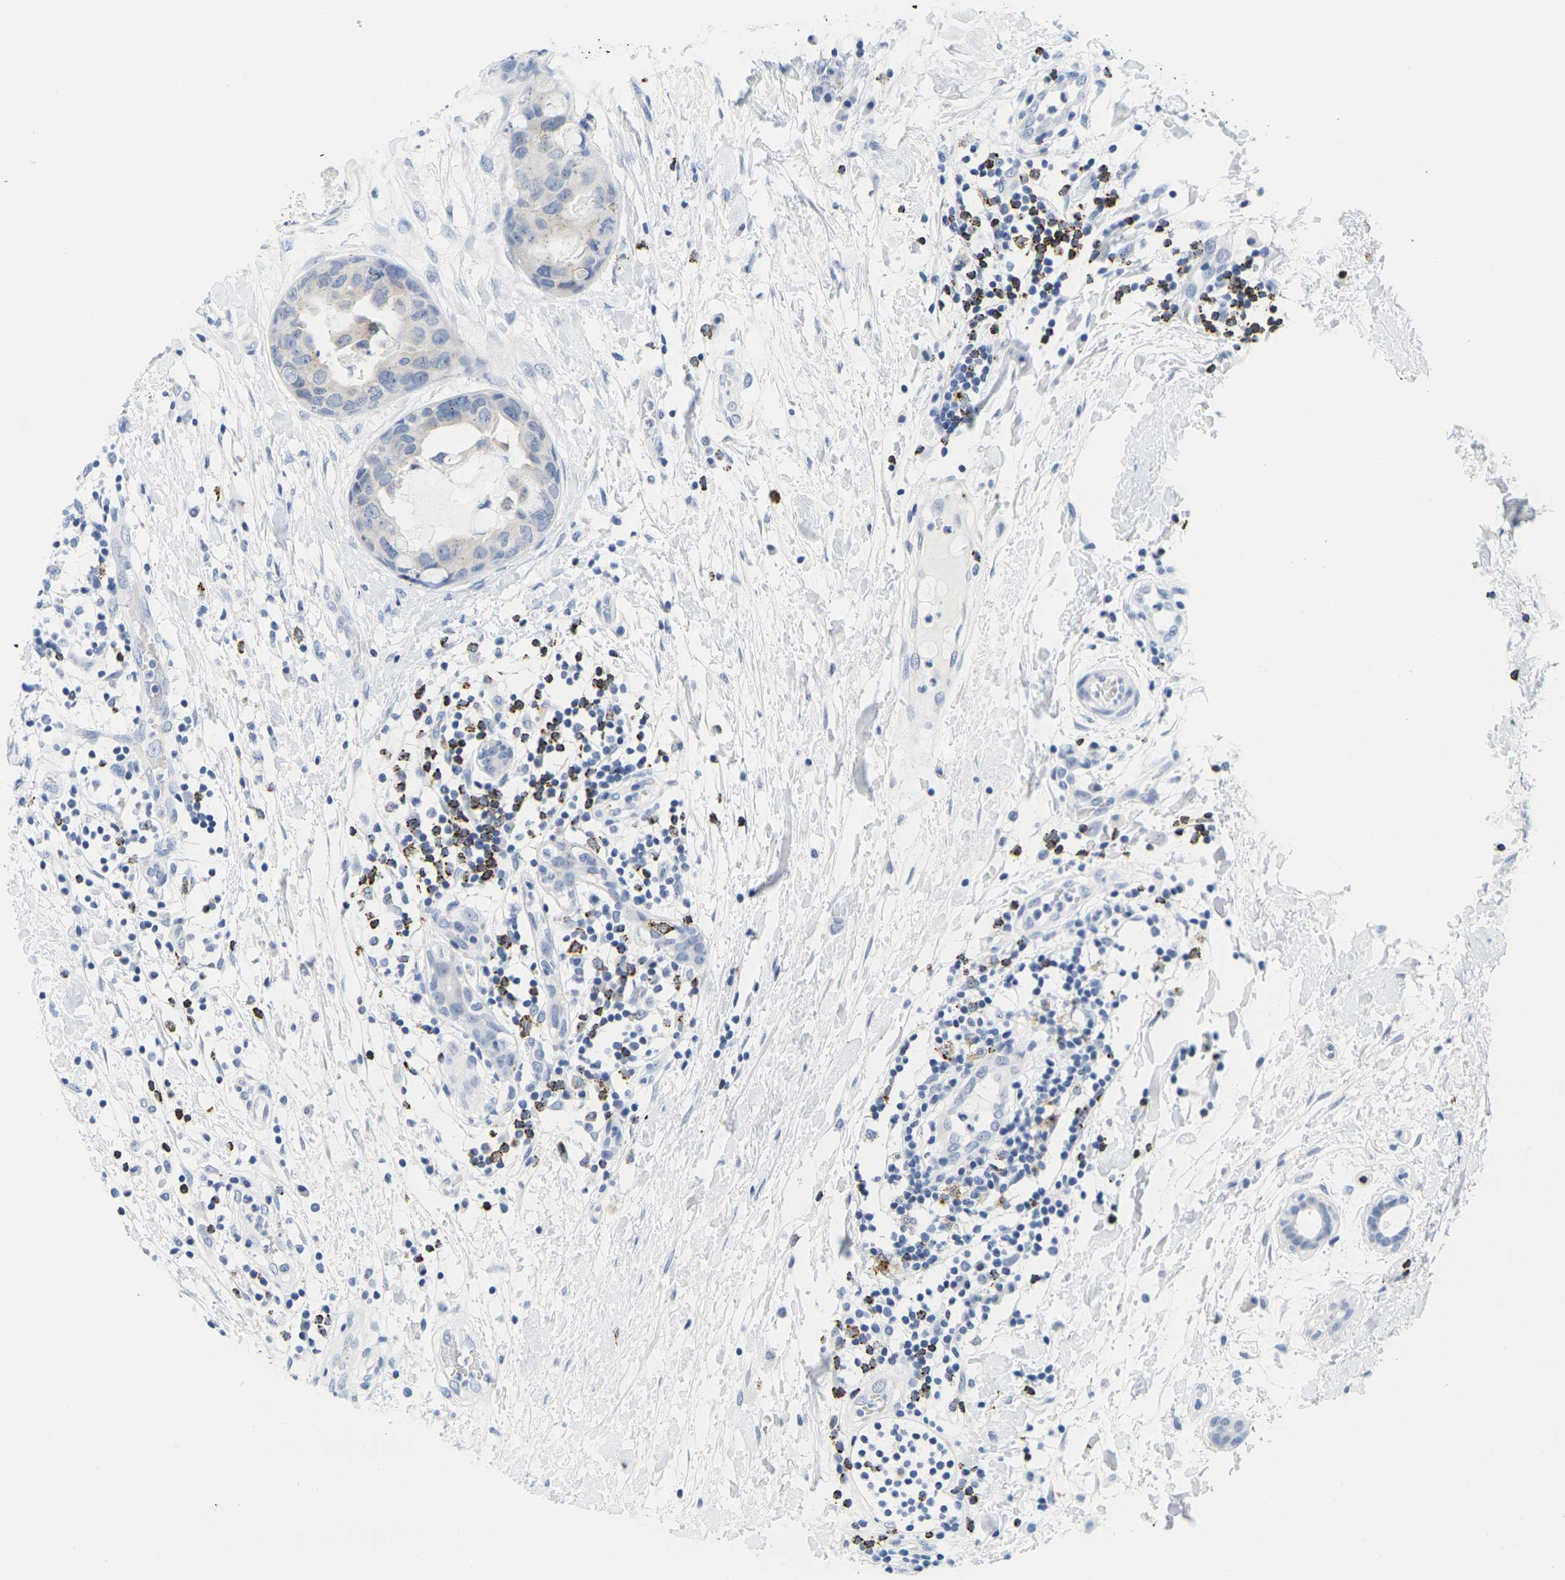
{"staining": {"intensity": "negative", "quantity": "none", "location": "none"}, "tissue": "breast cancer", "cell_type": "Tumor cells", "image_type": "cancer", "snomed": [{"axis": "morphology", "description": "Duct carcinoma"}, {"axis": "topography", "description": "Breast"}], "caption": "DAB (3,3'-diaminobenzidine) immunohistochemical staining of breast intraductal carcinoma demonstrates no significant expression in tumor cells. The staining was performed using DAB (3,3'-diaminobenzidine) to visualize the protein expression in brown, while the nuclei were stained in blue with hematoxylin (Magnification: 20x).", "gene": "HLA-DOB", "patient": {"sex": "female", "age": 40}}